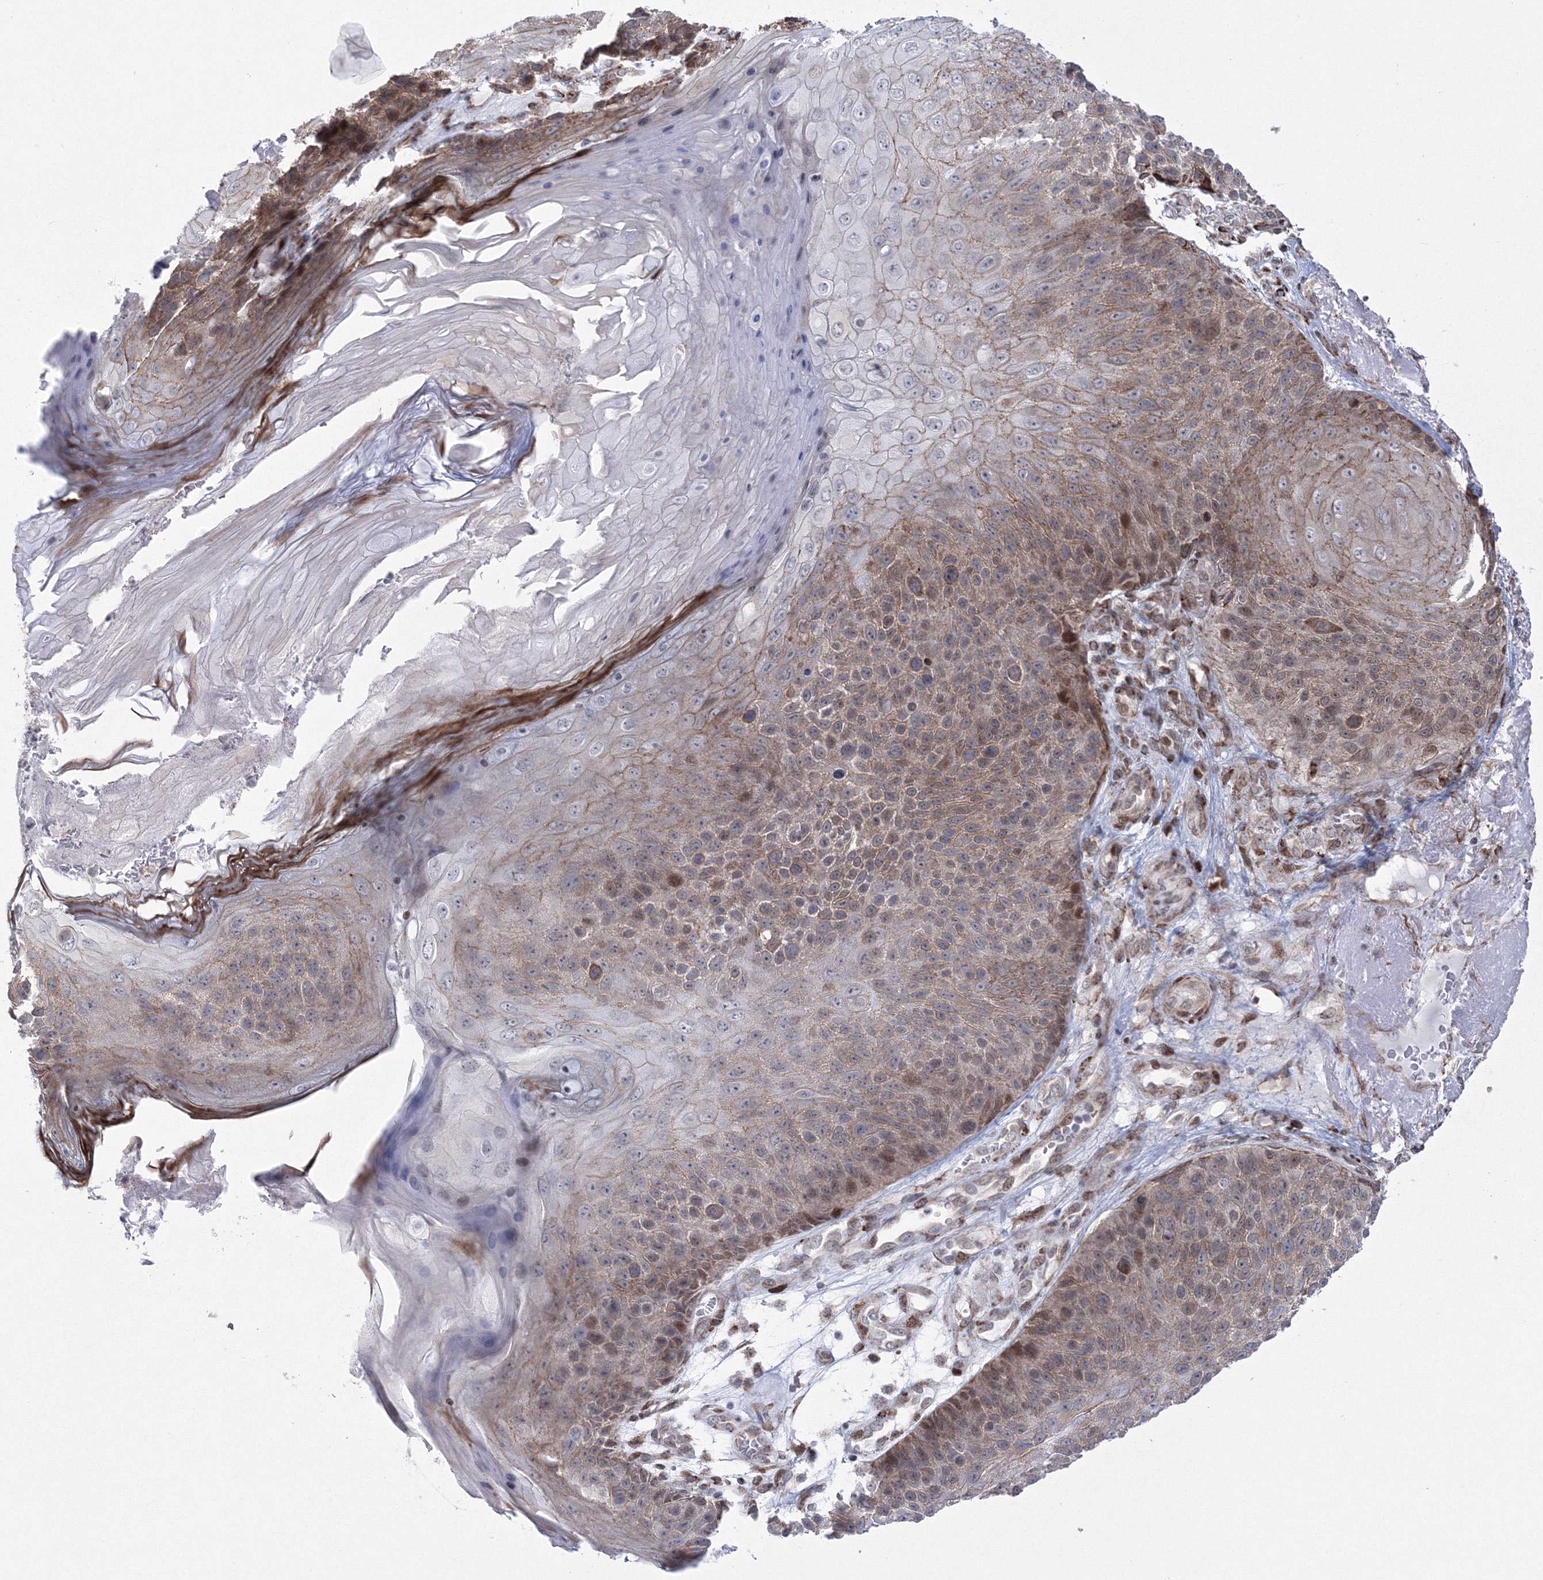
{"staining": {"intensity": "moderate", "quantity": ">75%", "location": "cytoplasmic/membranous,nuclear"}, "tissue": "skin cancer", "cell_type": "Tumor cells", "image_type": "cancer", "snomed": [{"axis": "morphology", "description": "Squamous cell carcinoma, NOS"}, {"axis": "topography", "description": "Skin"}], "caption": "Immunohistochemical staining of human squamous cell carcinoma (skin) demonstrates medium levels of moderate cytoplasmic/membranous and nuclear staining in about >75% of tumor cells.", "gene": "EFCAB12", "patient": {"sex": "female", "age": 88}}